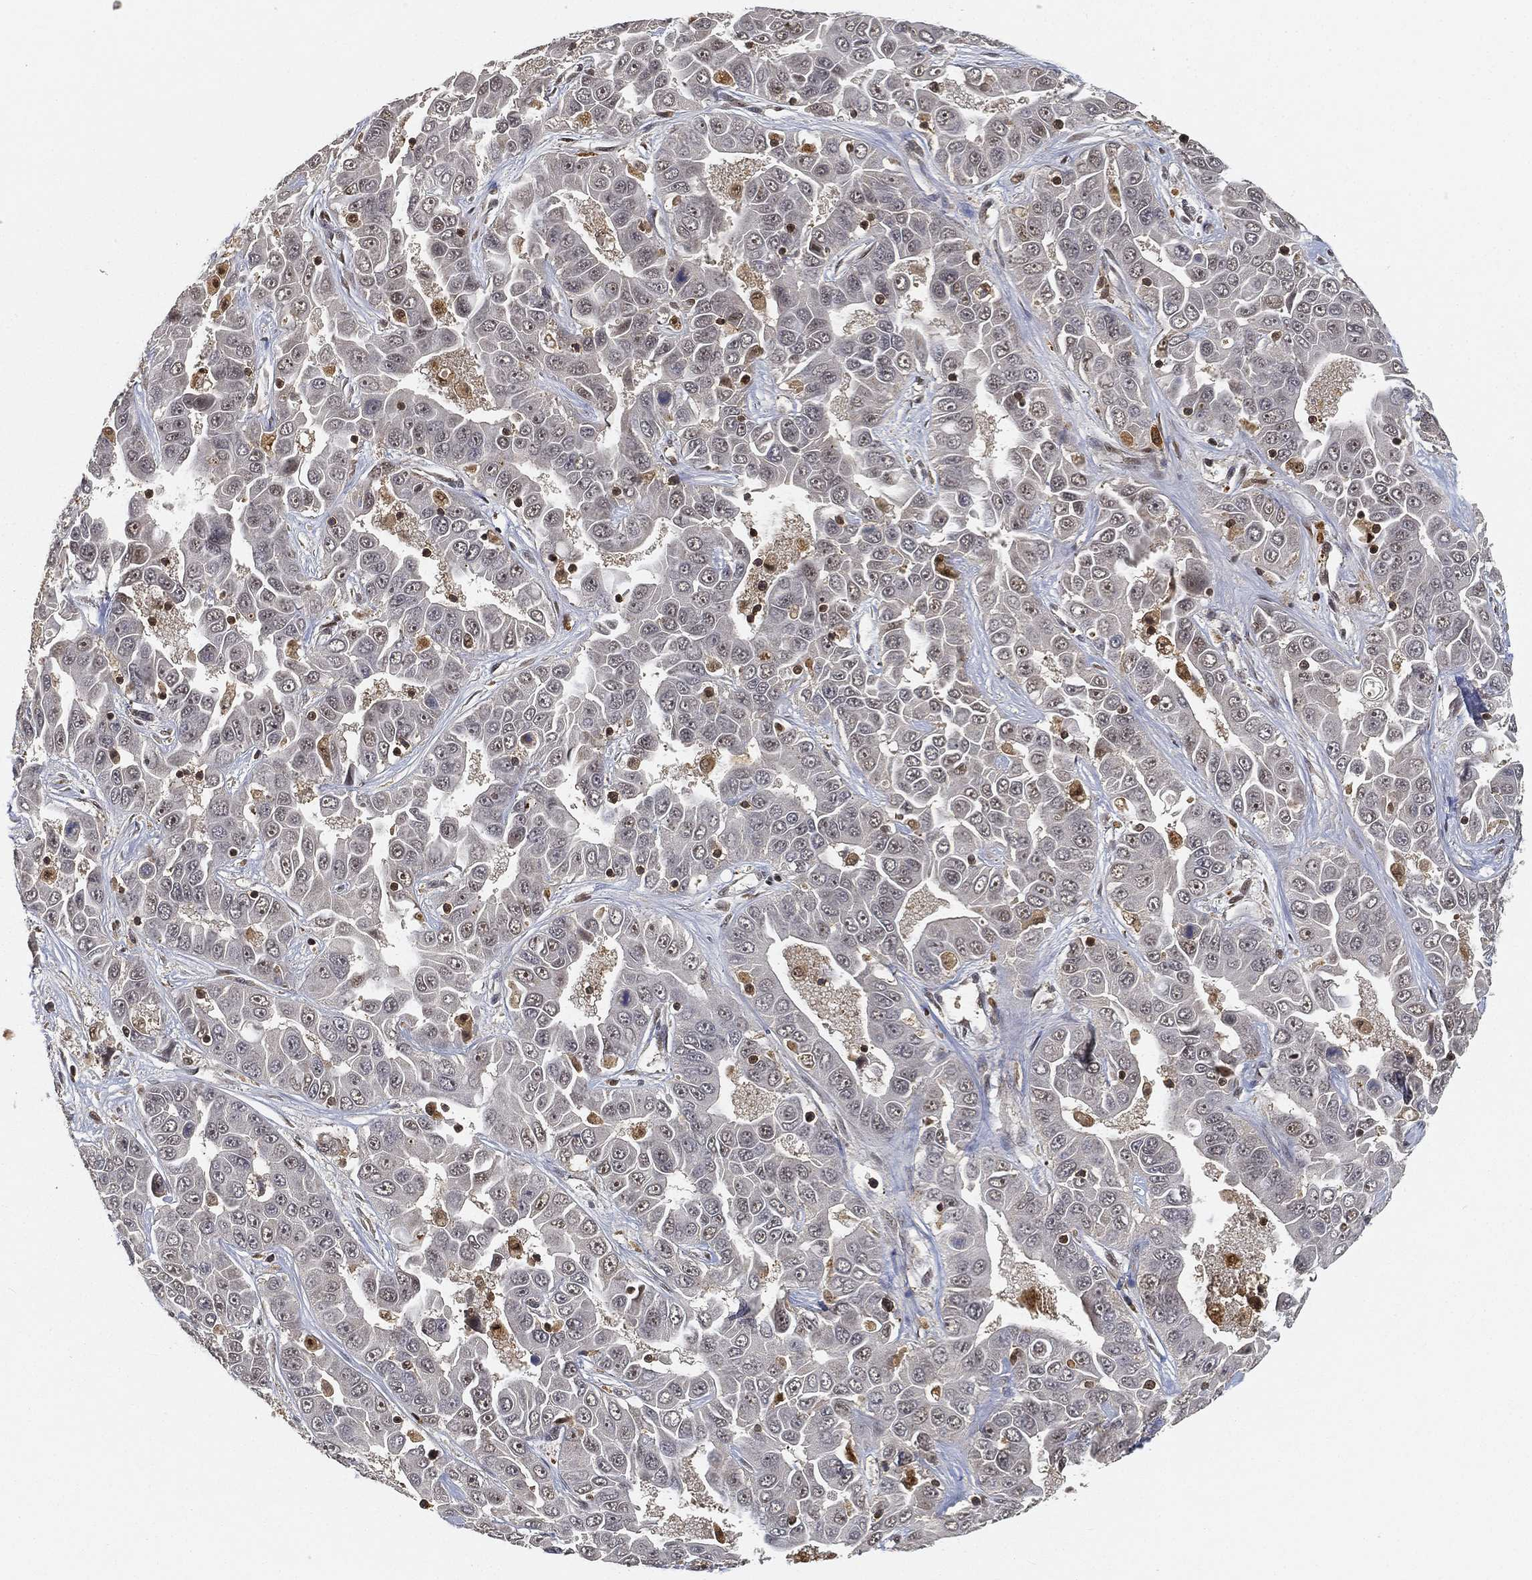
{"staining": {"intensity": "negative", "quantity": "none", "location": "none"}, "tissue": "liver cancer", "cell_type": "Tumor cells", "image_type": "cancer", "snomed": [{"axis": "morphology", "description": "Cholangiocarcinoma"}, {"axis": "topography", "description": "Liver"}], "caption": "Immunohistochemistry histopathology image of liver cancer (cholangiocarcinoma) stained for a protein (brown), which reveals no positivity in tumor cells.", "gene": "WDR26", "patient": {"sex": "female", "age": 52}}